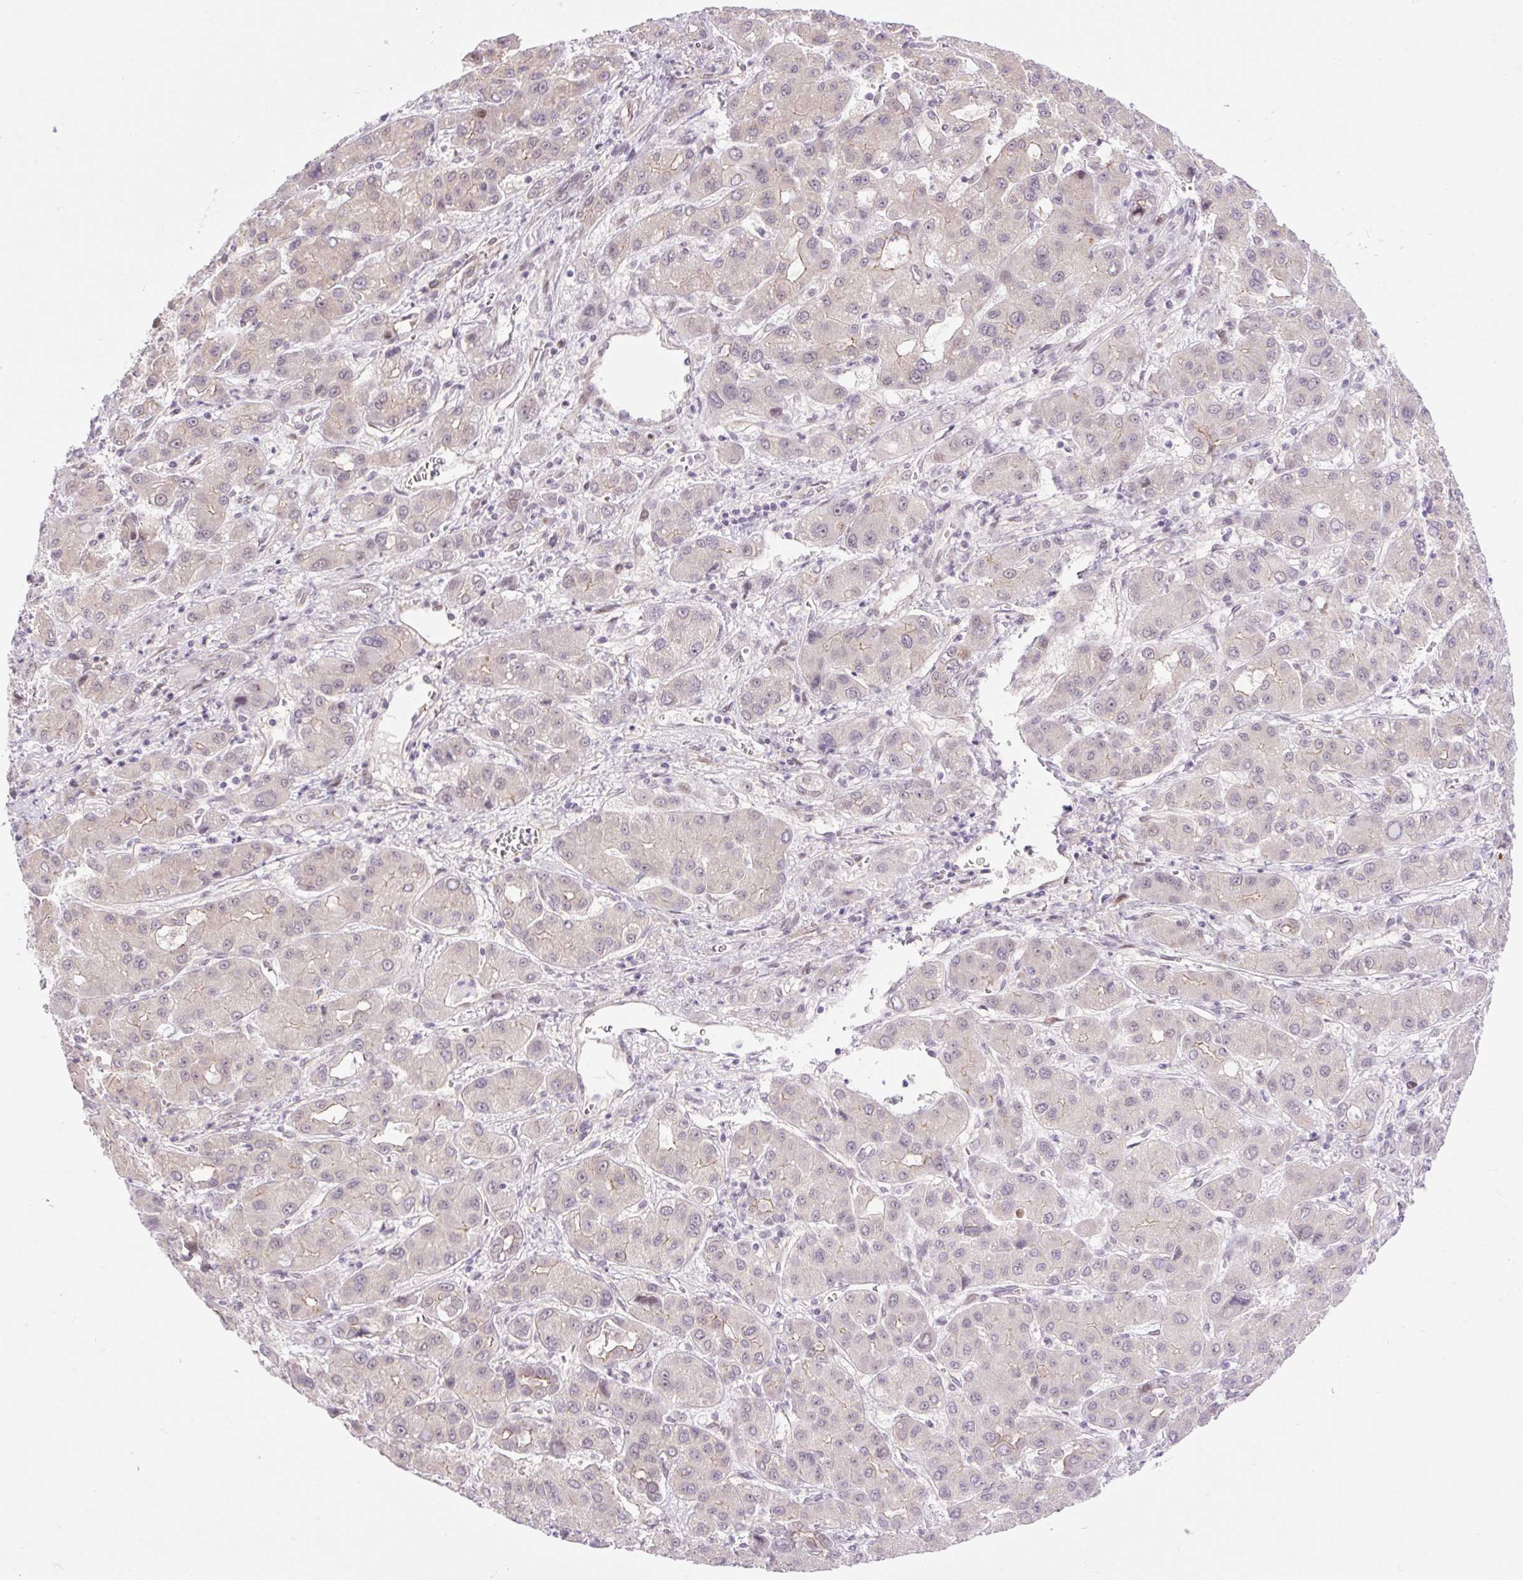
{"staining": {"intensity": "negative", "quantity": "none", "location": "none"}, "tissue": "liver cancer", "cell_type": "Tumor cells", "image_type": "cancer", "snomed": [{"axis": "morphology", "description": "Carcinoma, Hepatocellular, NOS"}, {"axis": "topography", "description": "Liver"}], "caption": "Liver cancer was stained to show a protein in brown. There is no significant positivity in tumor cells. The staining was performed using DAB to visualize the protein expression in brown, while the nuclei were stained in blue with hematoxylin (Magnification: 20x).", "gene": "ICE1", "patient": {"sex": "male", "age": 55}}